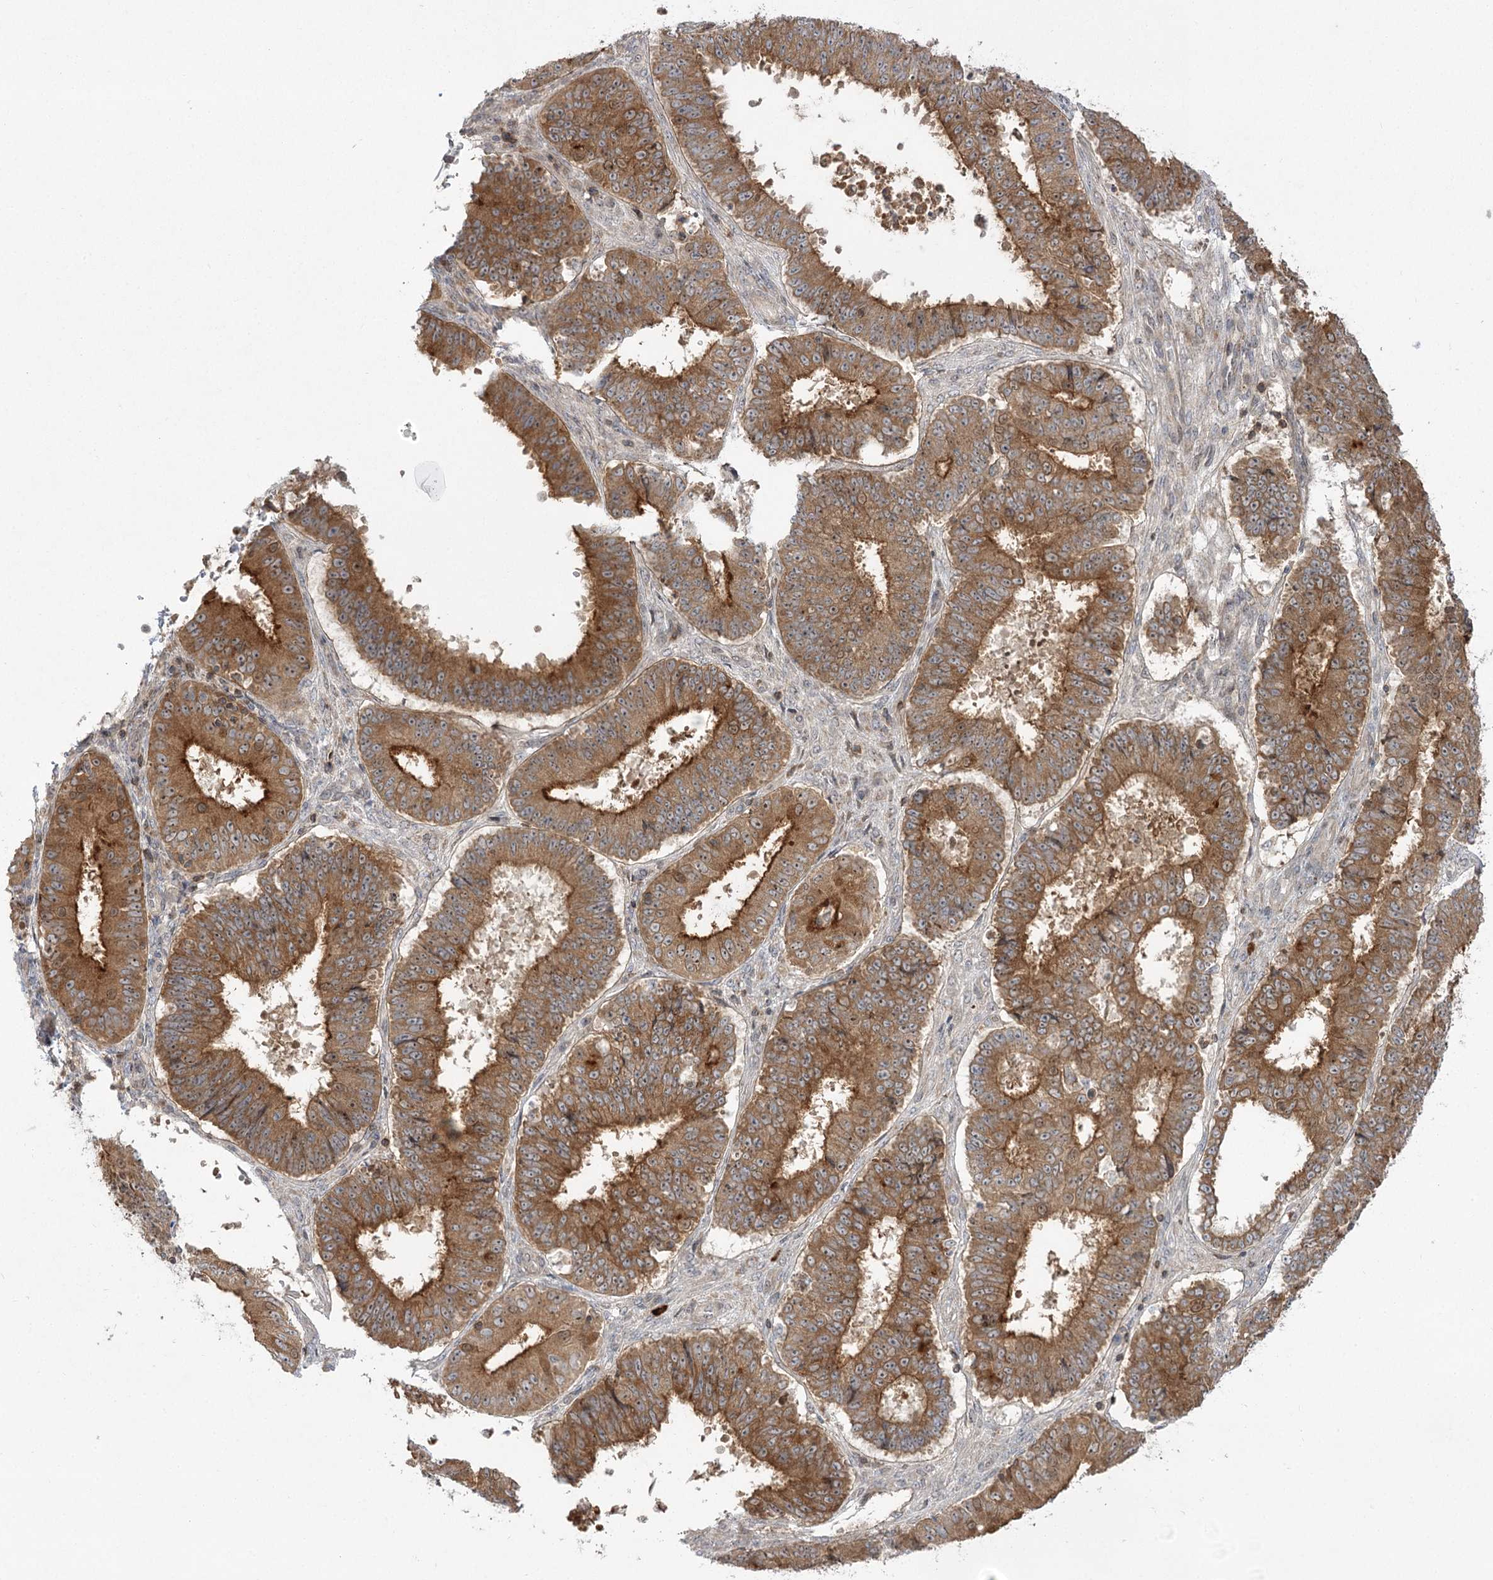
{"staining": {"intensity": "strong", "quantity": ">75%", "location": "cytoplasmic/membranous"}, "tissue": "ovarian cancer", "cell_type": "Tumor cells", "image_type": "cancer", "snomed": [{"axis": "morphology", "description": "Carcinoma, endometroid"}, {"axis": "topography", "description": "Appendix"}, {"axis": "topography", "description": "Ovary"}], "caption": "Strong cytoplasmic/membranous protein positivity is appreciated in about >75% of tumor cells in ovarian endometroid carcinoma. The protein of interest is shown in brown color, while the nuclei are stained blue.", "gene": "SYTL1", "patient": {"sex": "female", "age": 42}}